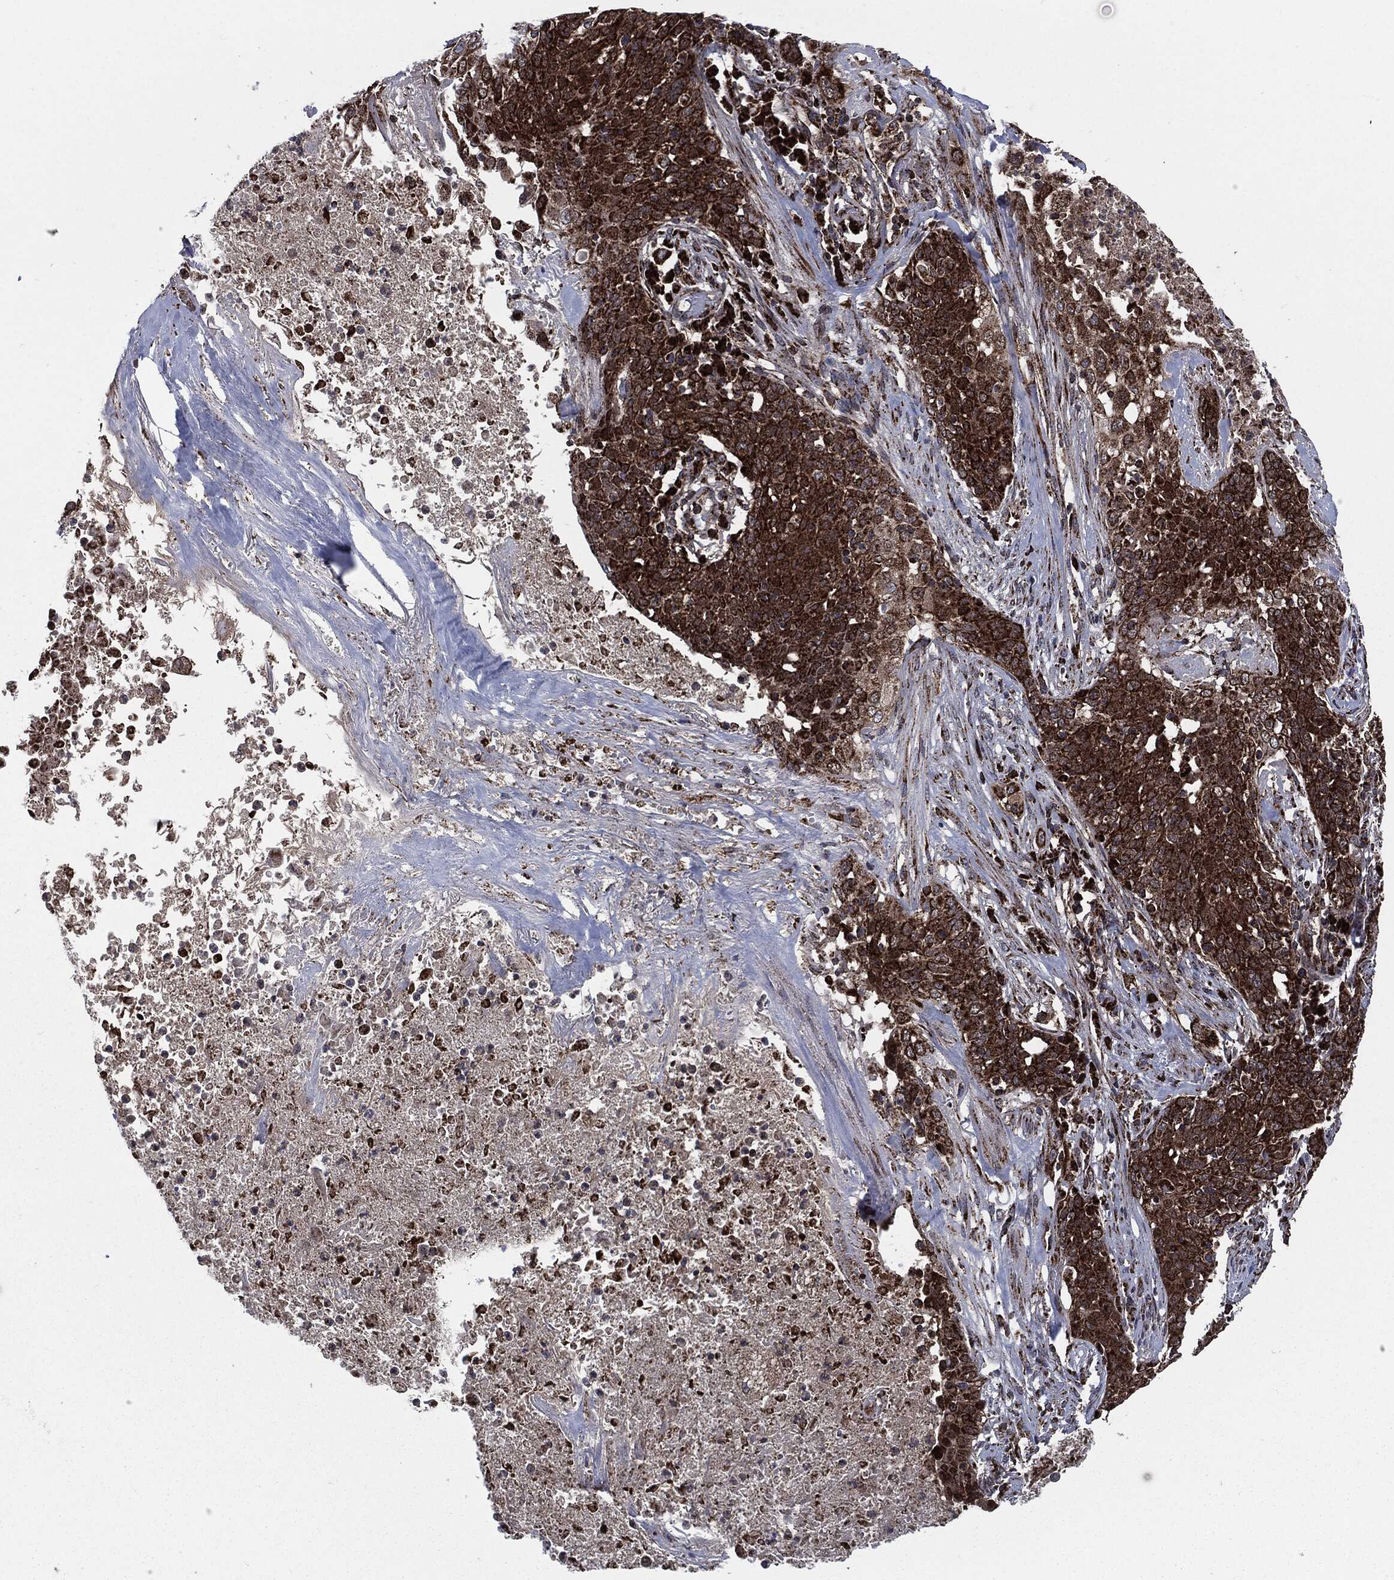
{"staining": {"intensity": "strong", "quantity": "25%-75%", "location": "cytoplasmic/membranous"}, "tissue": "lung cancer", "cell_type": "Tumor cells", "image_type": "cancer", "snomed": [{"axis": "morphology", "description": "Squamous cell carcinoma, NOS"}, {"axis": "topography", "description": "Lung"}], "caption": "The image demonstrates a brown stain indicating the presence of a protein in the cytoplasmic/membranous of tumor cells in lung cancer (squamous cell carcinoma).", "gene": "FH", "patient": {"sex": "male", "age": 82}}